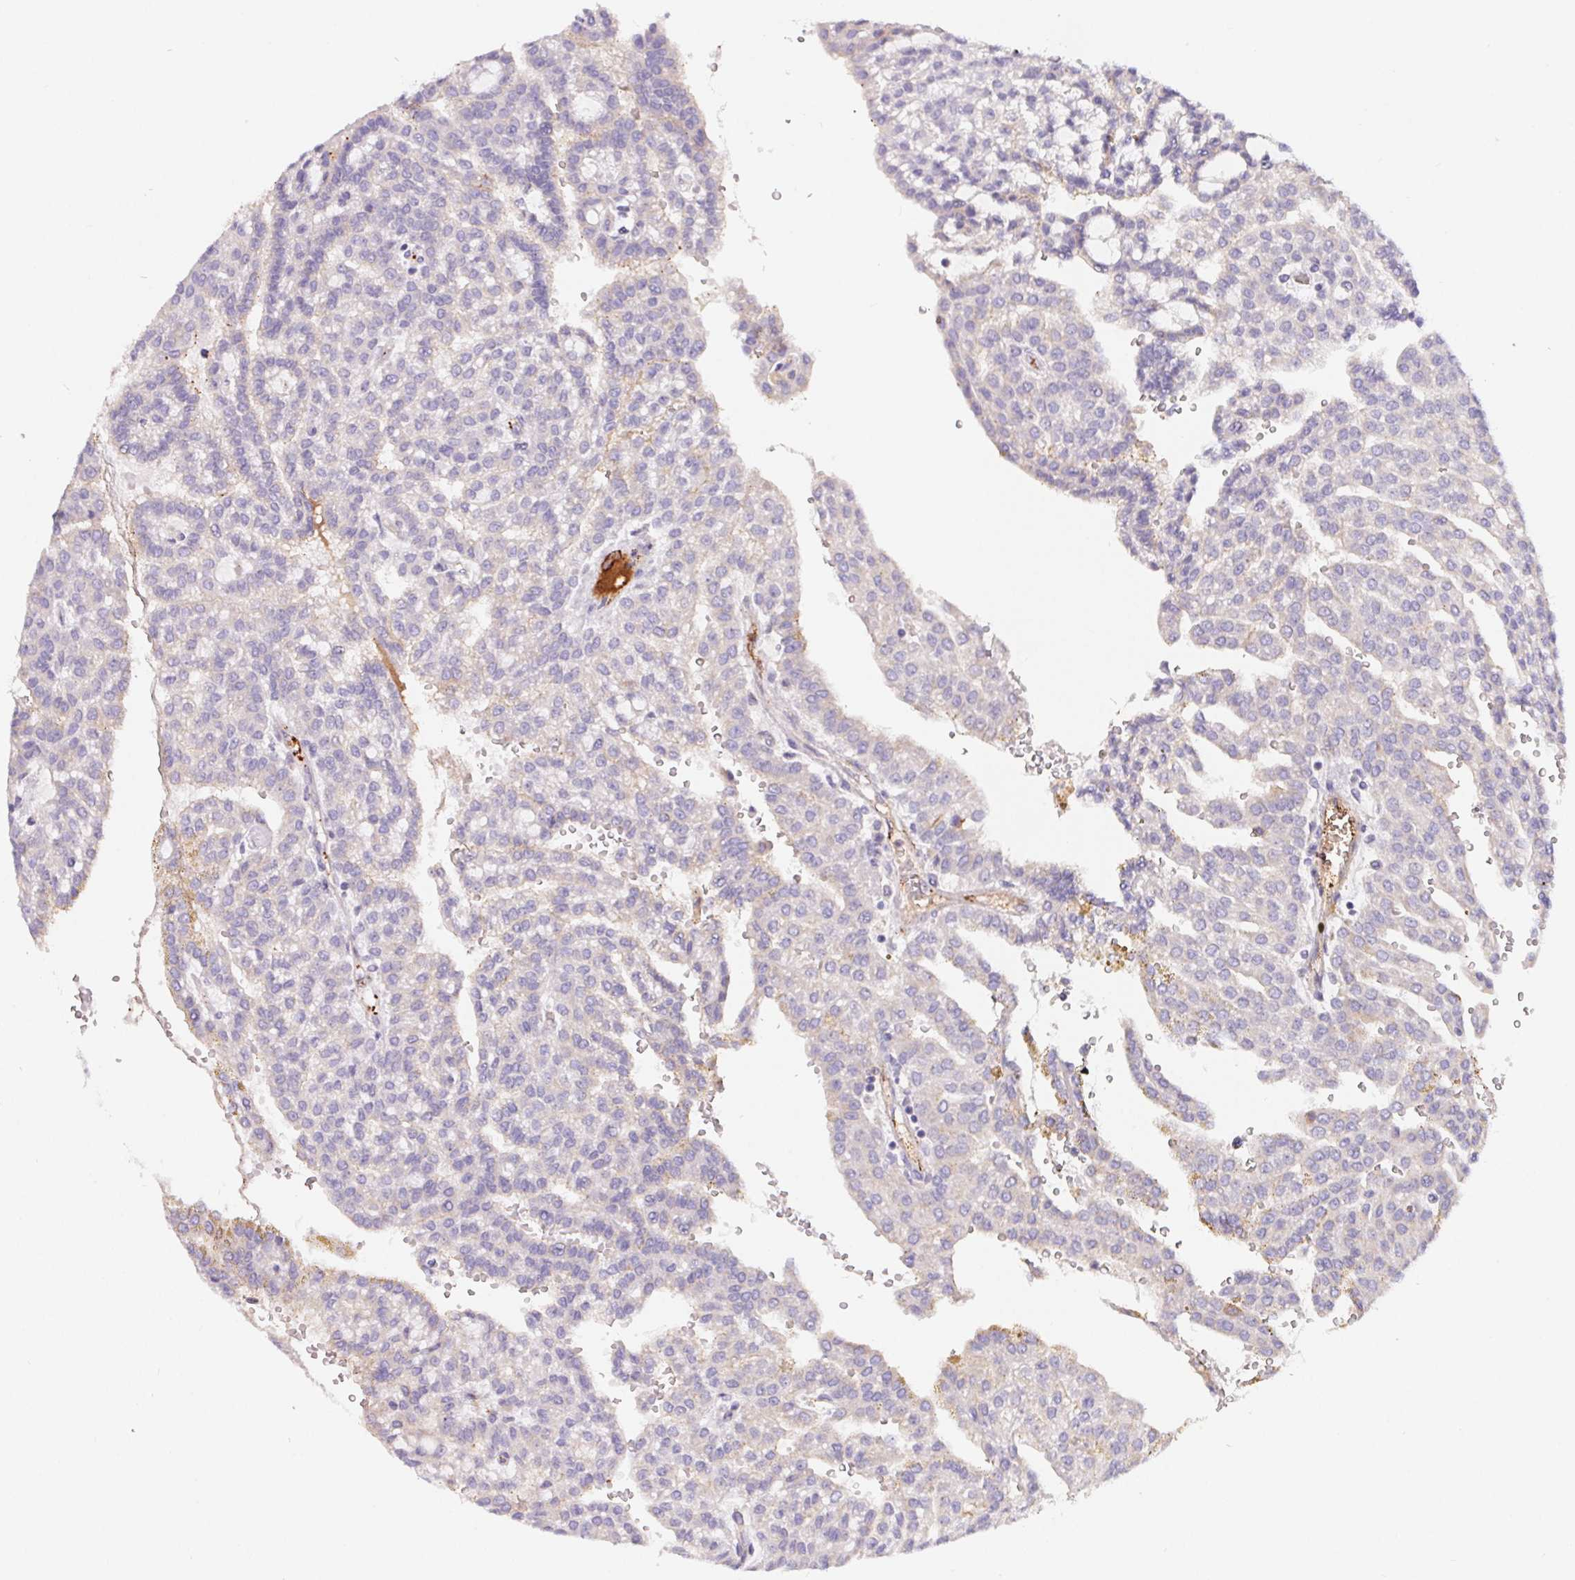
{"staining": {"intensity": "negative", "quantity": "none", "location": "none"}, "tissue": "renal cancer", "cell_type": "Tumor cells", "image_type": "cancer", "snomed": [{"axis": "morphology", "description": "Adenocarcinoma, NOS"}, {"axis": "topography", "description": "Kidney"}], "caption": "DAB (3,3'-diaminobenzidine) immunohistochemical staining of human renal cancer (adenocarcinoma) reveals no significant positivity in tumor cells.", "gene": "LPA", "patient": {"sex": "male", "age": 63}}